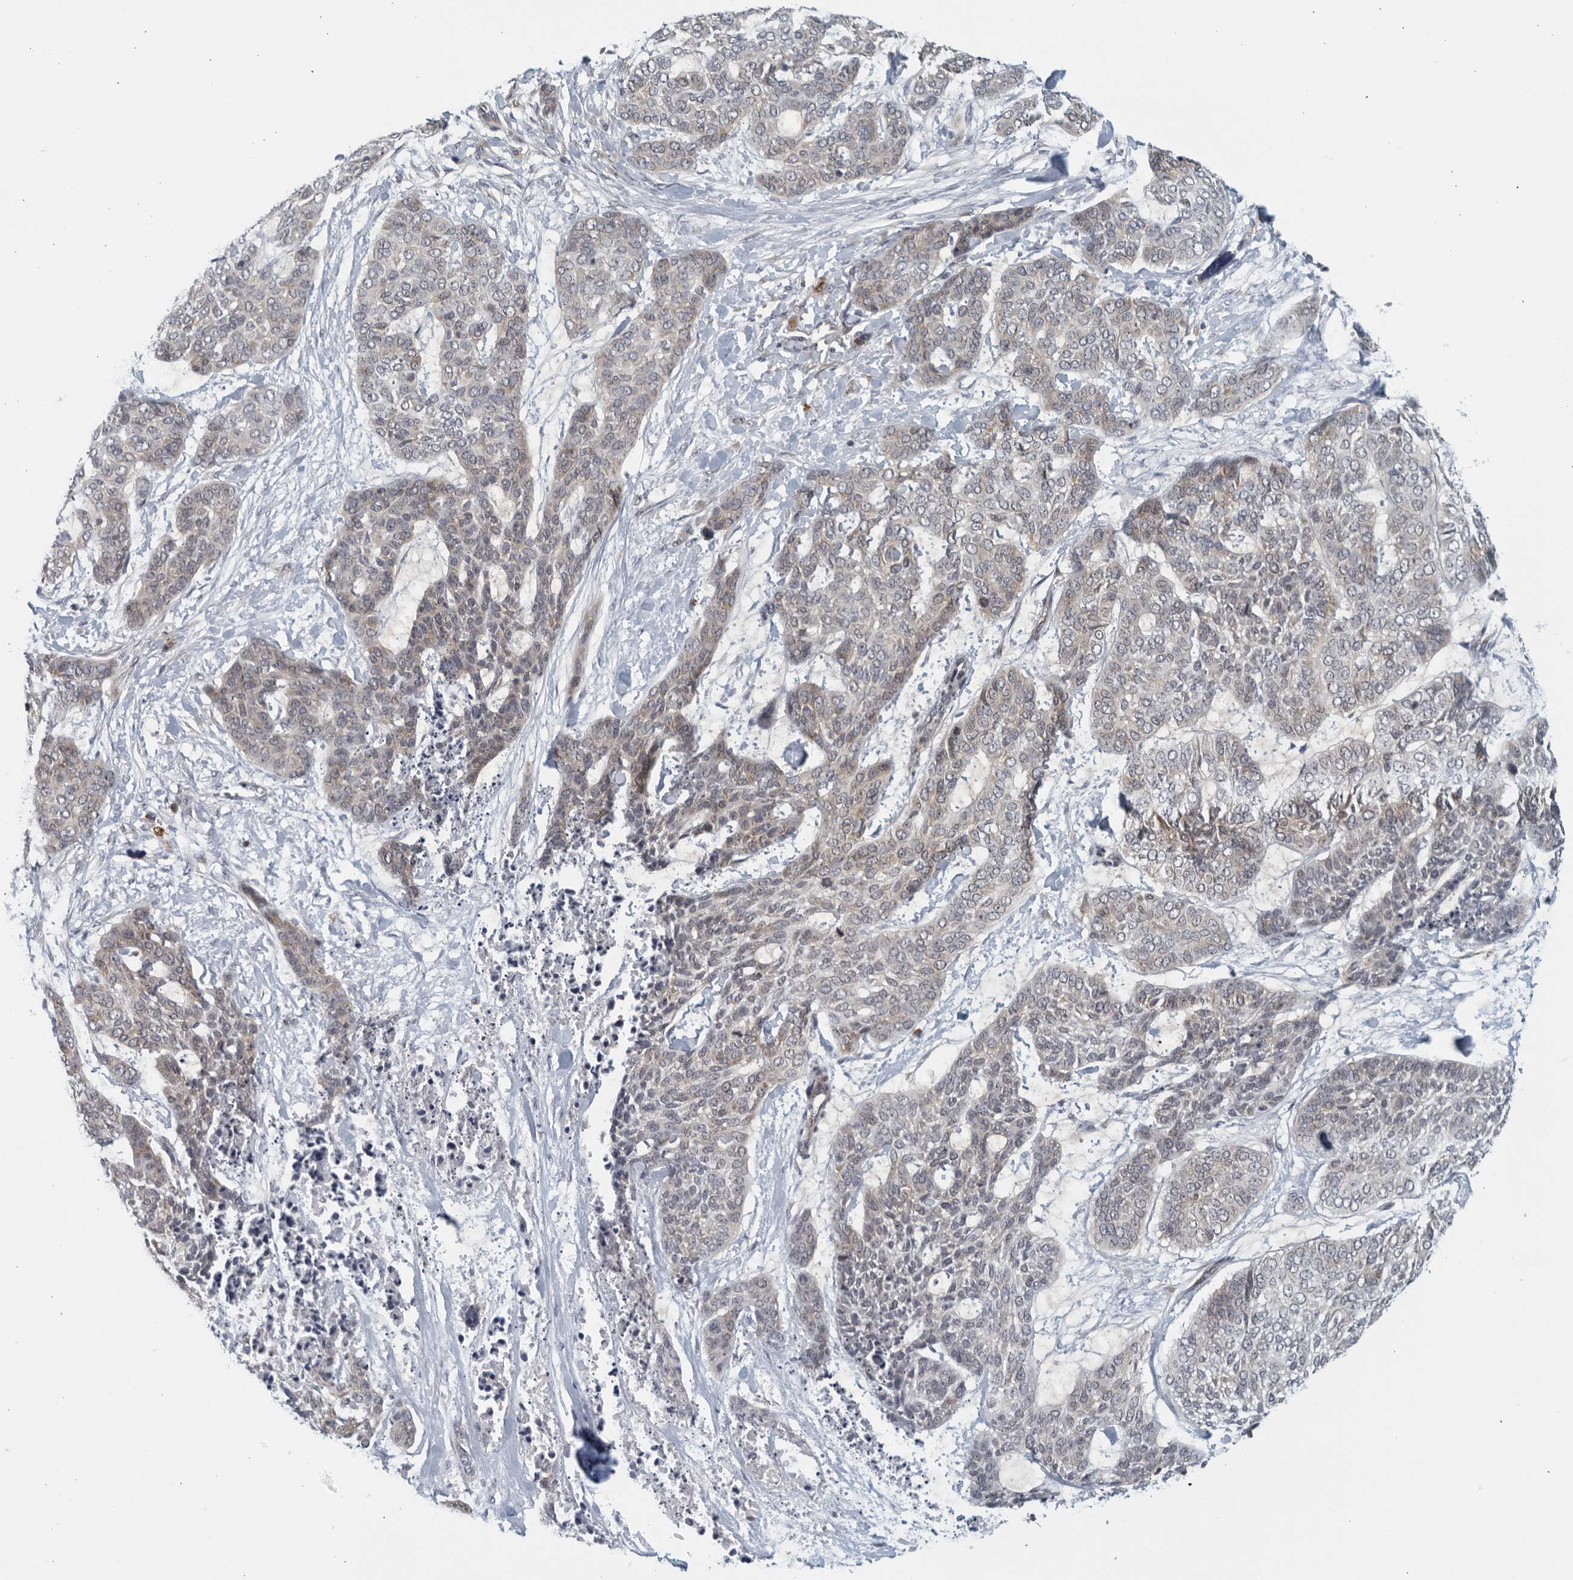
{"staining": {"intensity": "negative", "quantity": "none", "location": "none"}, "tissue": "skin cancer", "cell_type": "Tumor cells", "image_type": "cancer", "snomed": [{"axis": "morphology", "description": "Basal cell carcinoma"}, {"axis": "topography", "description": "Skin"}], "caption": "Skin cancer stained for a protein using immunohistochemistry demonstrates no positivity tumor cells.", "gene": "RC3H1", "patient": {"sex": "female", "age": 64}}